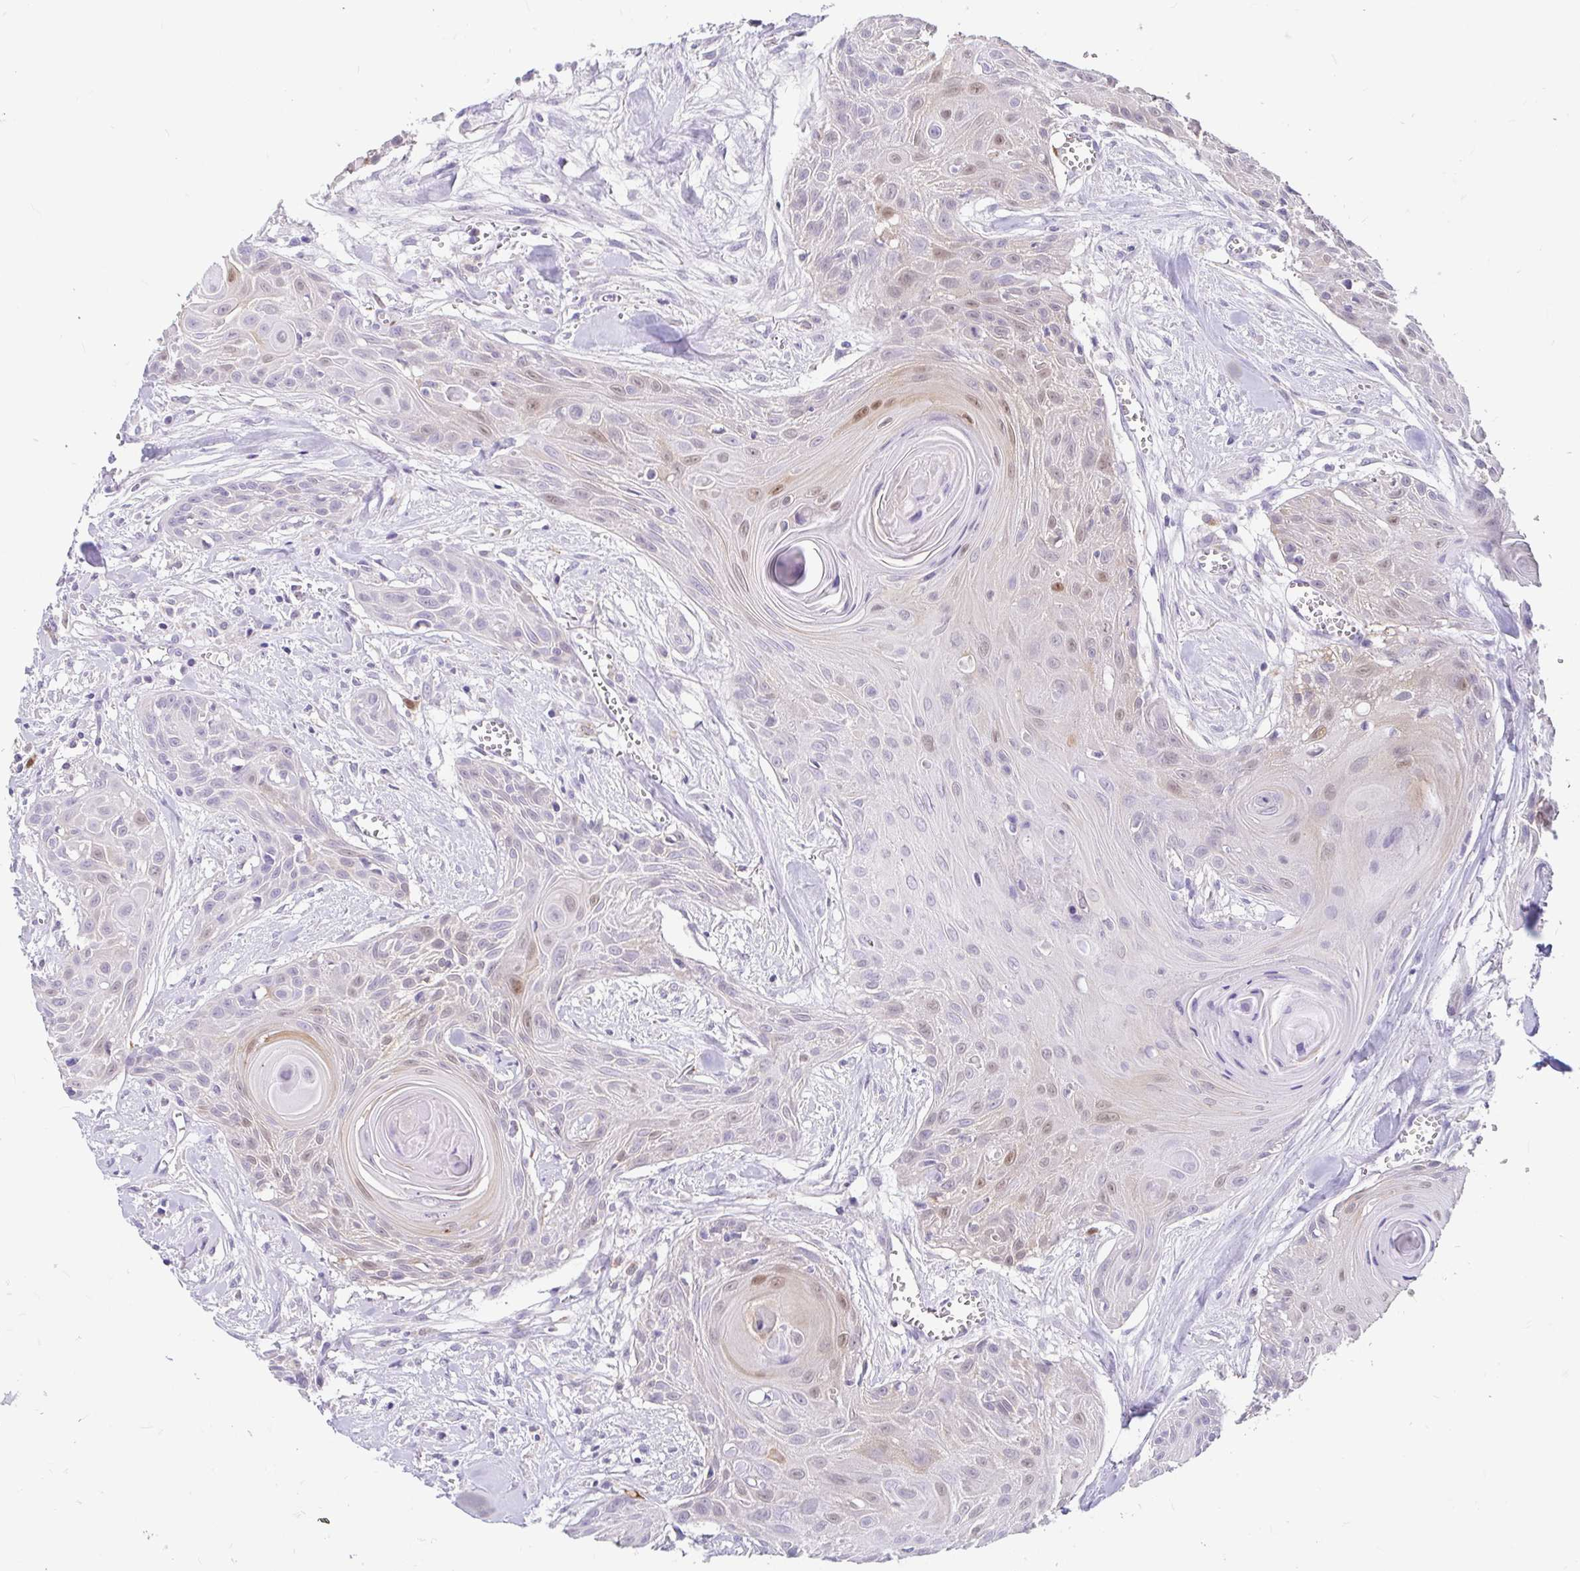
{"staining": {"intensity": "weak", "quantity": "<25%", "location": "nuclear"}, "tissue": "head and neck cancer", "cell_type": "Tumor cells", "image_type": "cancer", "snomed": [{"axis": "morphology", "description": "Squamous cell carcinoma, NOS"}, {"axis": "topography", "description": "Lymph node"}, {"axis": "topography", "description": "Salivary gland"}, {"axis": "topography", "description": "Head-Neck"}], "caption": "IHC image of human squamous cell carcinoma (head and neck) stained for a protein (brown), which displays no staining in tumor cells.", "gene": "ADH1A", "patient": {"sex": "female", "age": 74}}